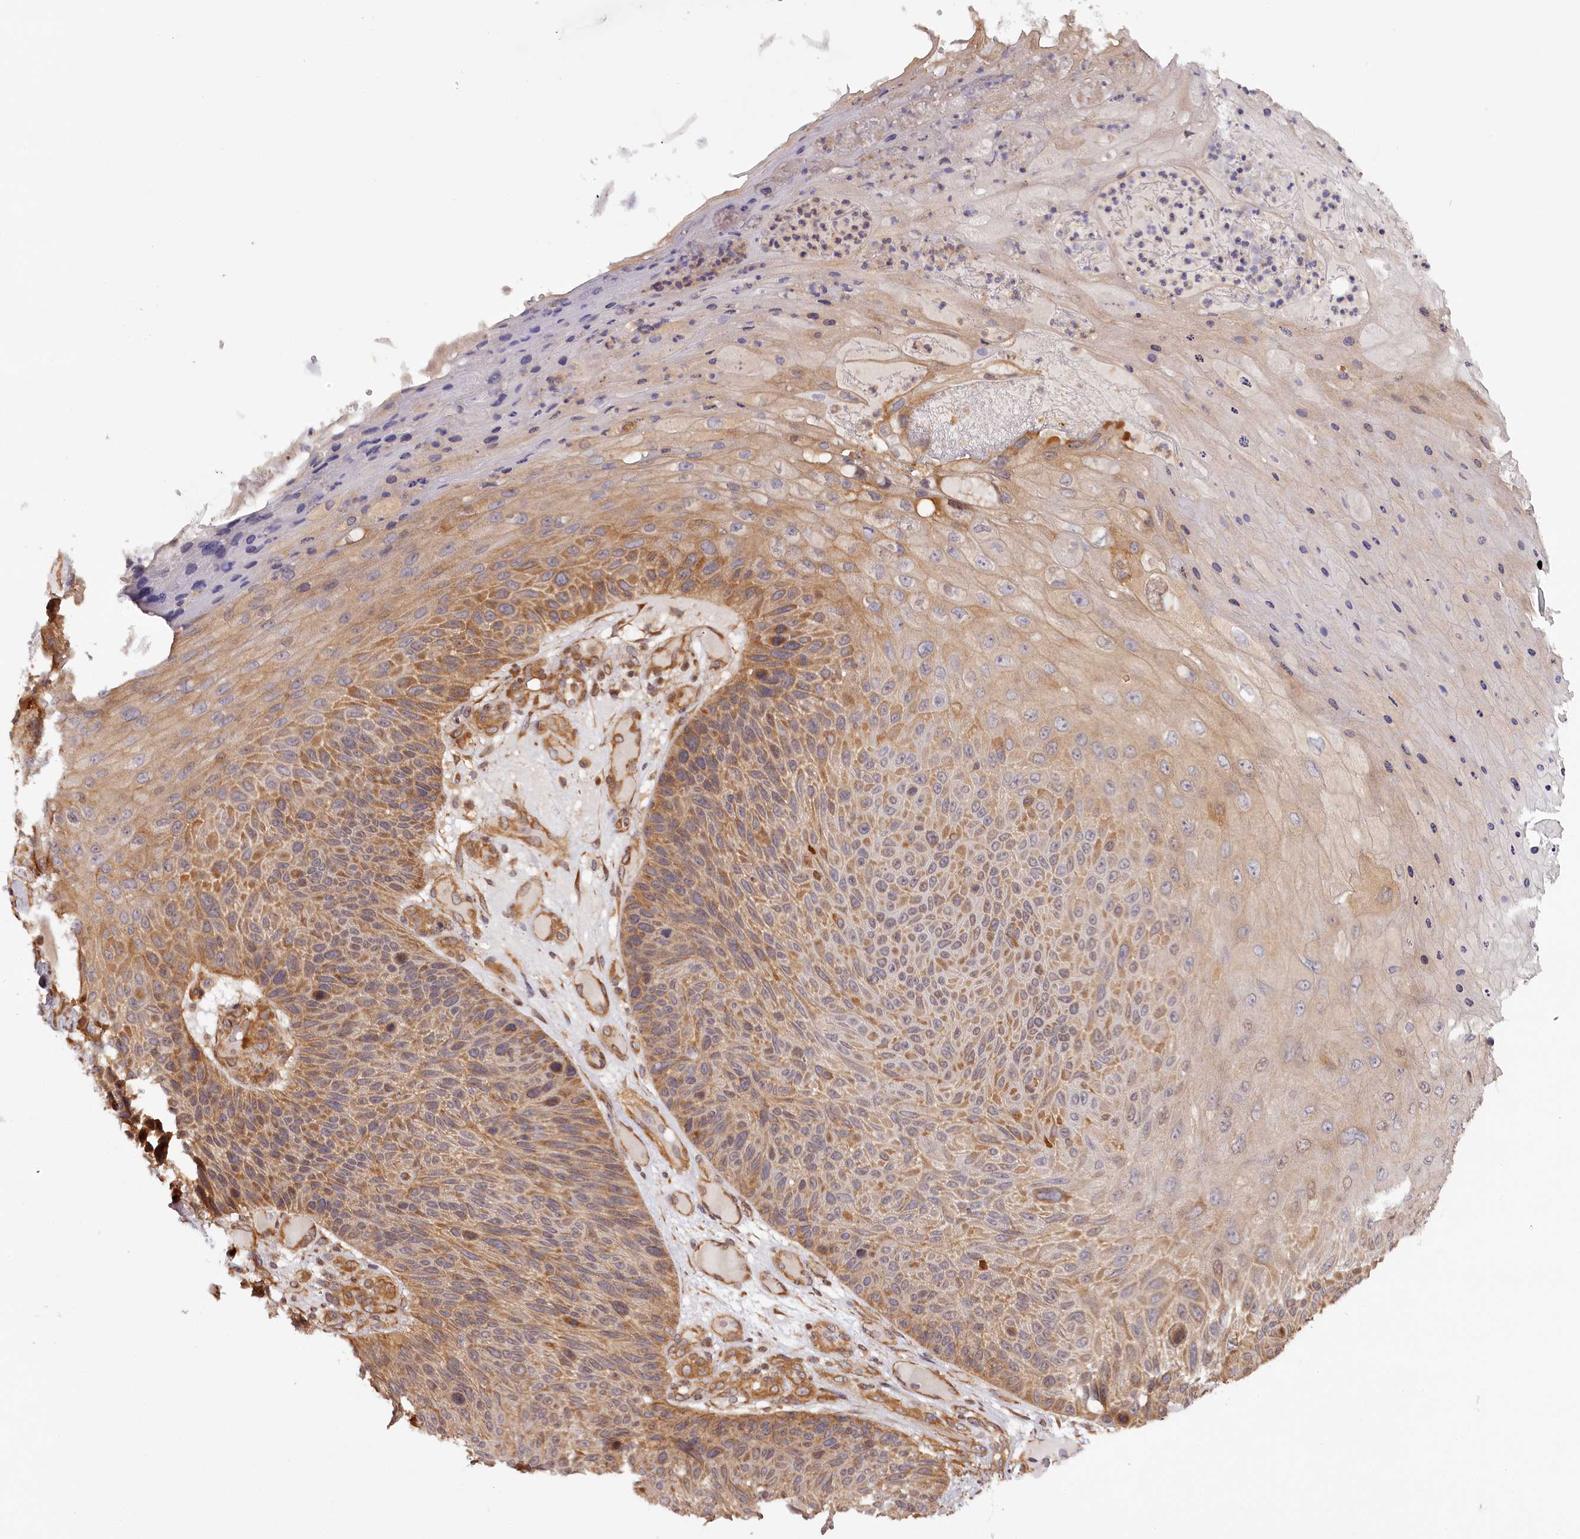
{"staining": {"intensity": "moderate", "quantity": ">75%", "location": "cytoplasmic/membranous"}, "tissue": "skin cancer", "cell_type": "Tumor cells", "image_type": "cancer", "snomed": [{"axis": "morphology", "description": "Squamous cell carcinoma, NOS"}, {"axis": "topography", "description": "Skin"}], "caption": "A micrograph of skin cancer stained for a protein shows moderate cytoplasmic/membranous brown staining in tumor cells. (DAB (3,3'-diaminobenzidine) IHC, brown staining for protein, blue staining for nuclei).", "gene": "TARS1", "patient": {"sex": "female", "age": 88}}